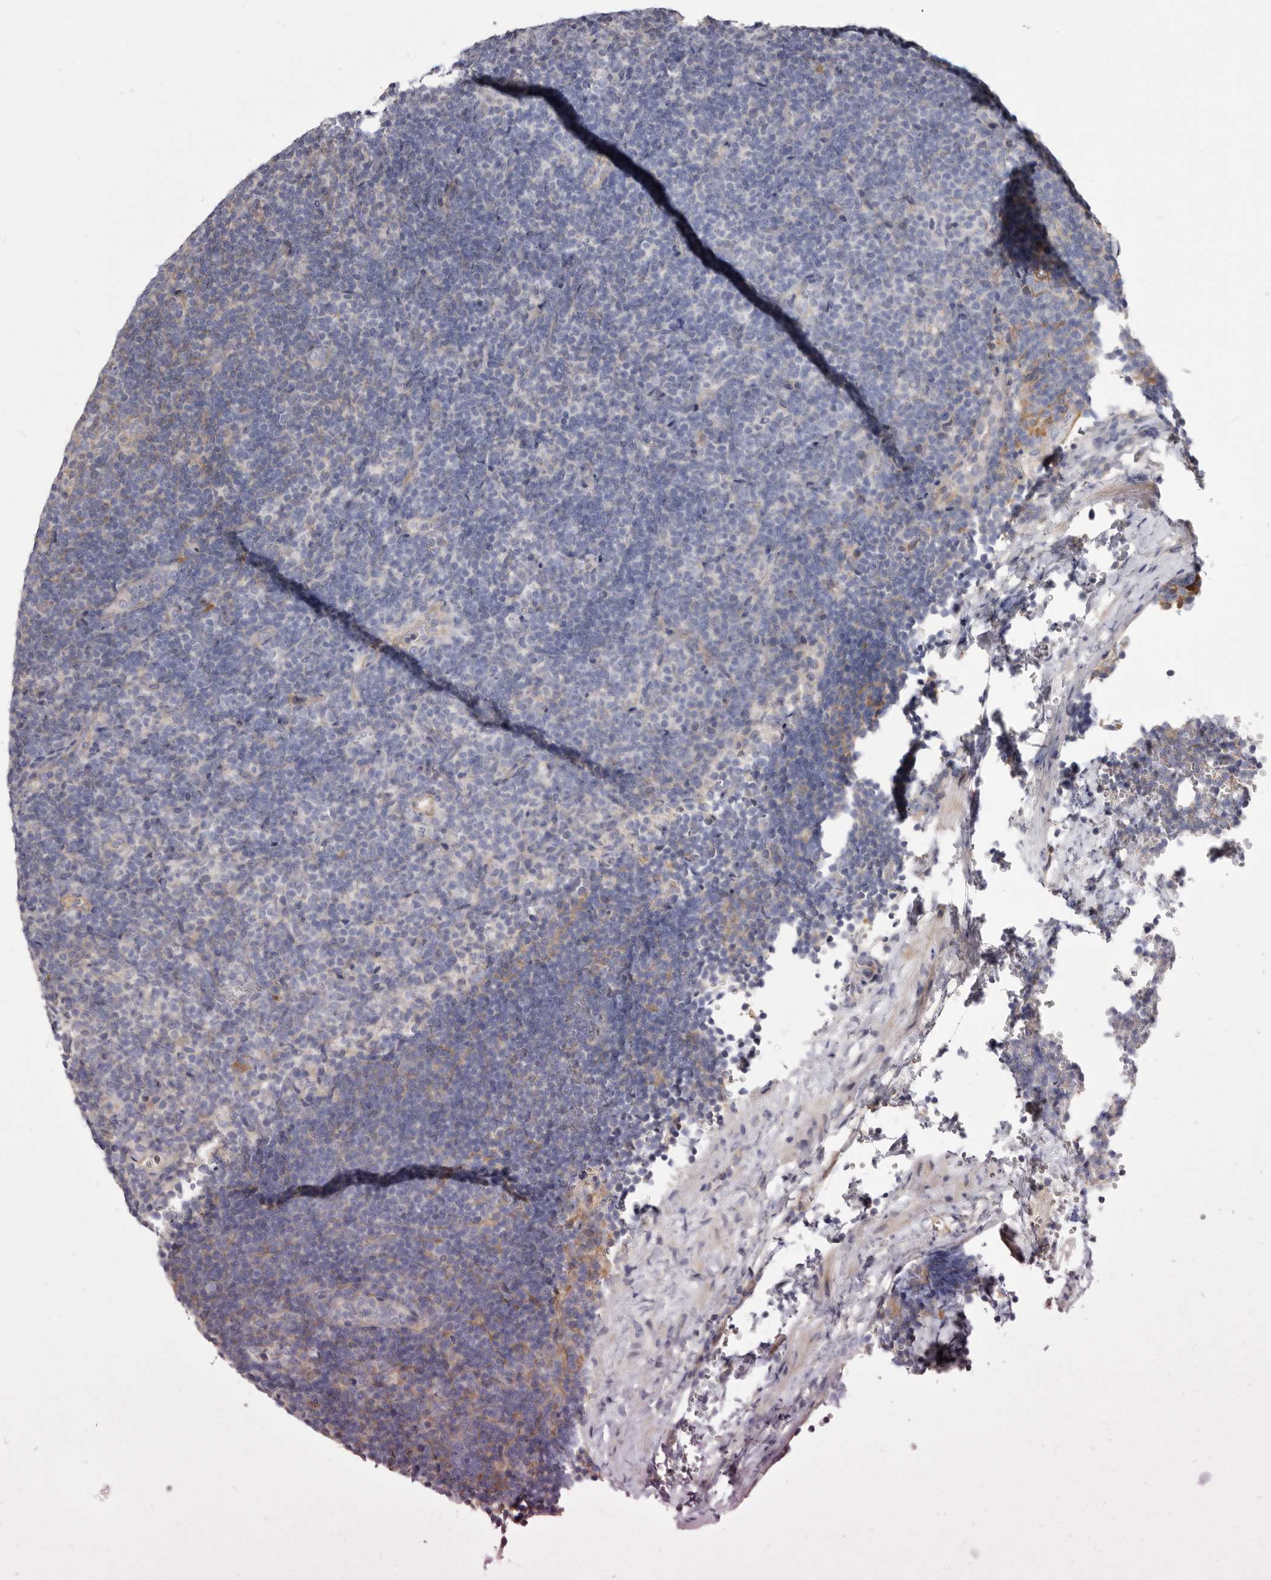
{"staining": {"intensity": "negative", "quantity": "none", "location": "none"}, "tissue": "lymphoma", "cell_type": "Tumor cells", "image_type": "cancer", "snomed": [{"axis": "morphology", "description": "Hodgkin's disease, NOS"}, {"axis": "topography", "description": "Lymph node"}], "caption": "Immunohistochemistry (IHC) micrograph of lymphoma stained for a protein (brown), which demonstrates no expression in tumor cells.", "gene": "FAS", "patient": {"sex": "female", "age": 57}}